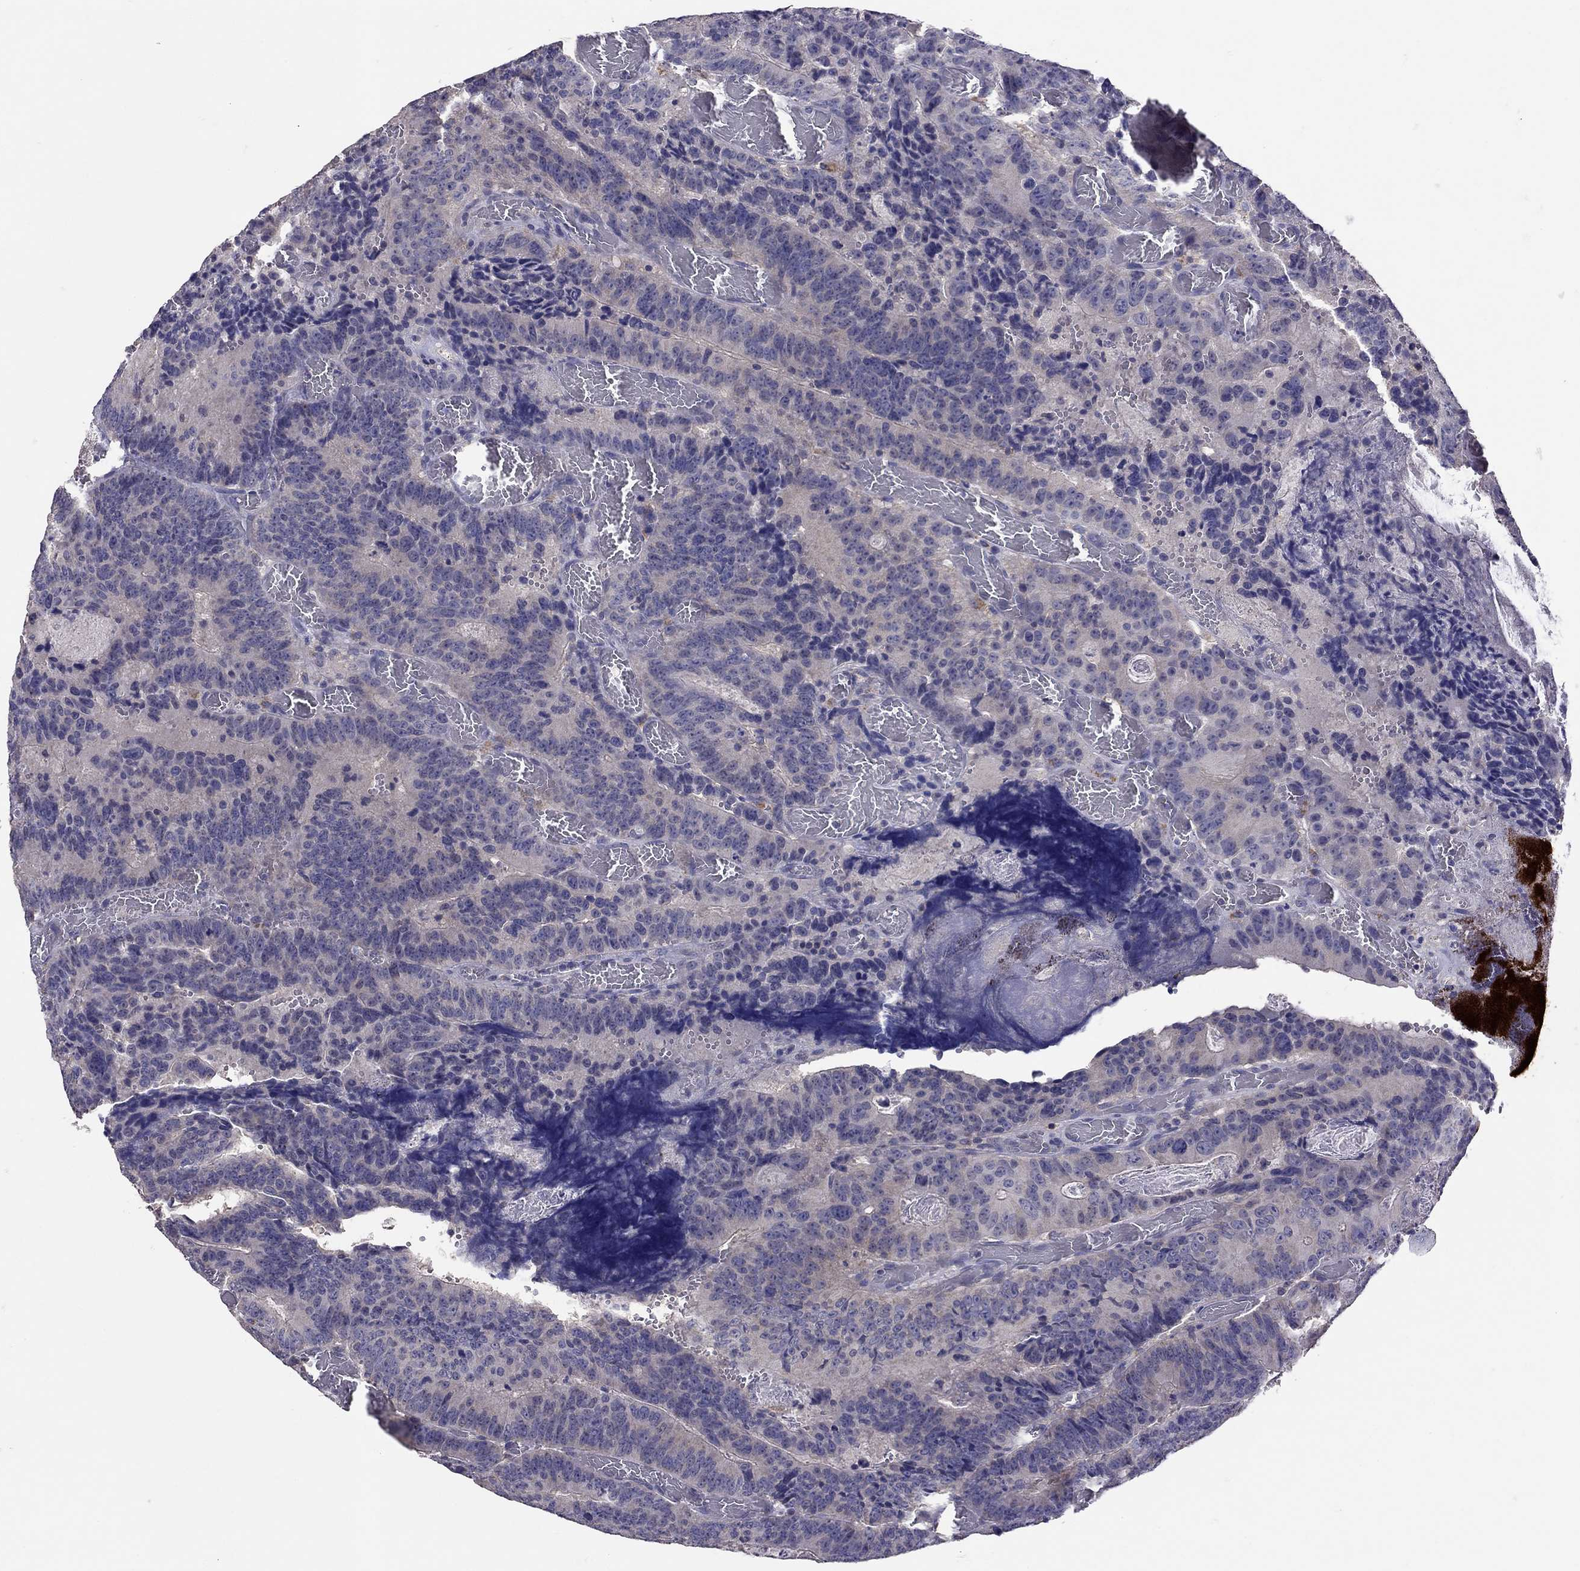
{"staining": {"intensity": "negative", "quantity": "none", "location": "none"}, "tissue": "colorectal cancer", "cell_type": "Tumor cells", "image_type": "cancer", "snomed": [{"axis": "morphology", "description": "Adenocarcinoma, NOS"}, {"axis": "topography", "description": "Colon"}], "caption": "A high-resolution photomicrograph shows immunohistochemistry staining of adenocarcinoma (colorectal), which displays no significant staining in tumor cells.", "gene": "RTP5", "patient": {"sex": "female", "age": 82}}